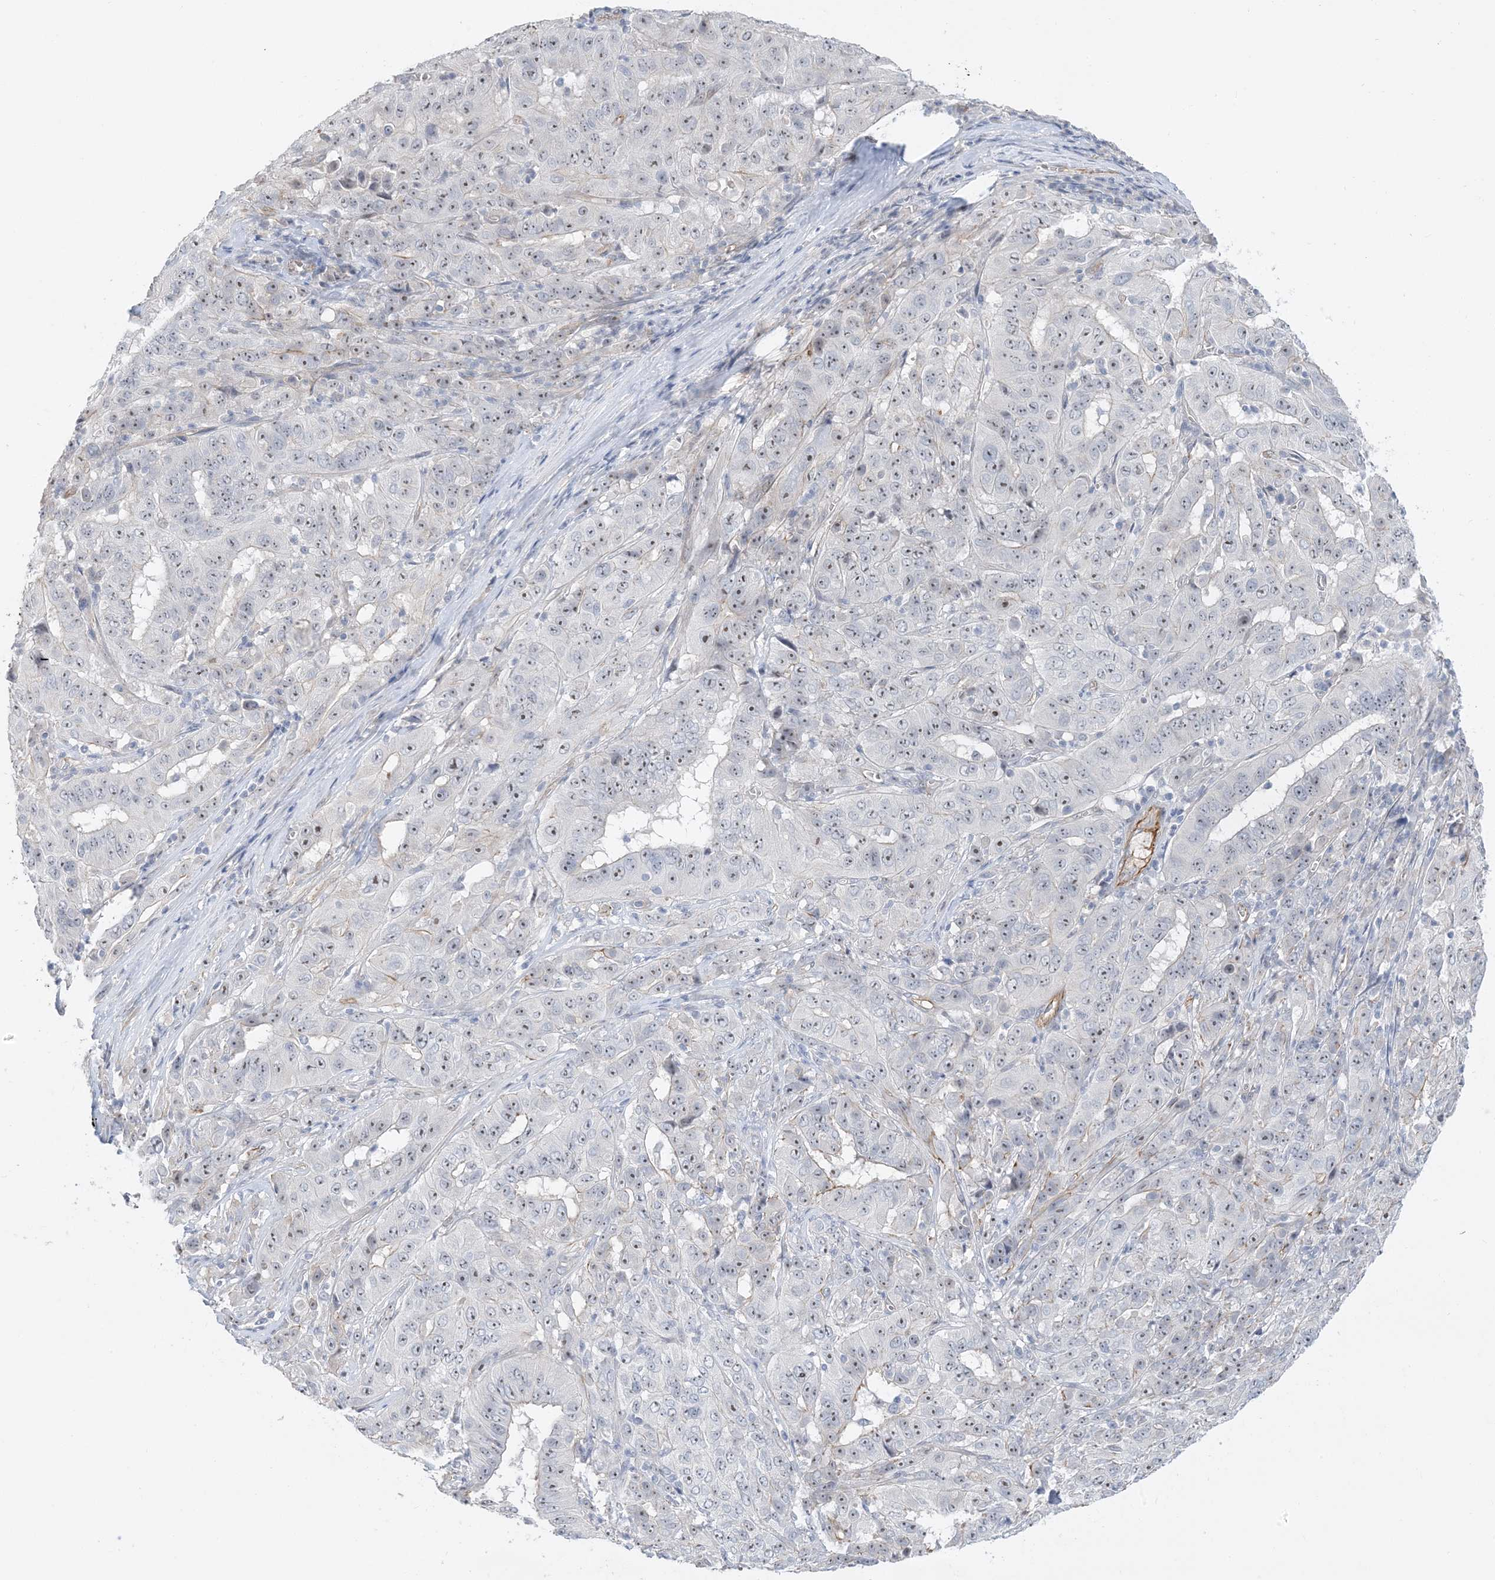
{"staining": {"intensity": "weak", "quantity": "25%-75%", "location": "nuclear"}, "tissue": "pancreatic cancer", "cell_type": "Tumor cells", "image_type": "cancer", "snomed": [{"axis": "morphology", "description": "Adenocarcinoma, NOS"}, {"axis": "topography", "description": "Pancreas"}], "caption": "Weak nuclear staining is appreciated in approximately 25%-75% of tumor cells in pancreatic cancer (adenocarcinoma). (Brightfield microscopy of DAB IHC at high magnification).", "gene": "IL36B", "patient": {"sex": "male", "age": 63}}